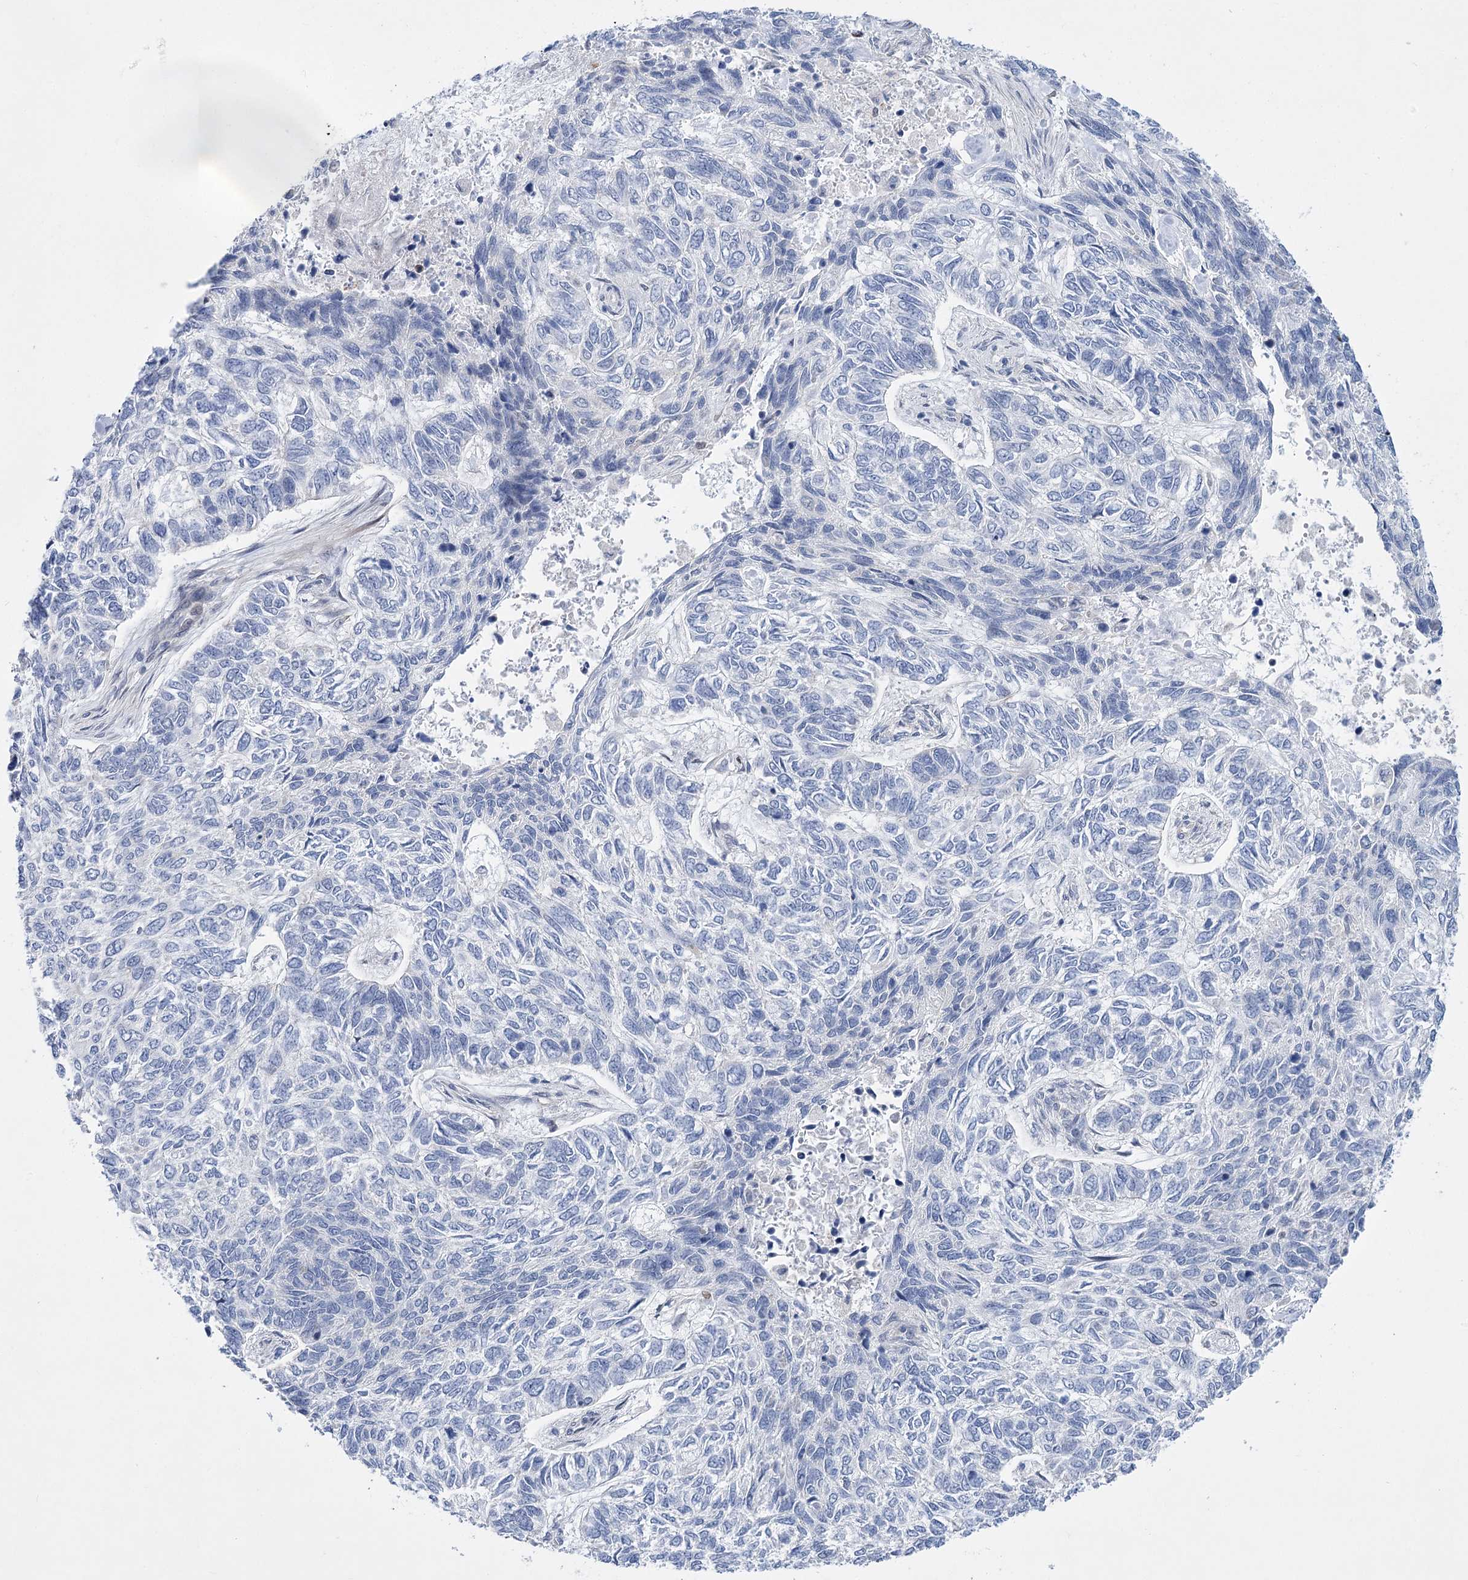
{"staining": {"intensity": "negative", "quantity": "none", "location": "none"}, "tissue": "skin cancer", "cell_type": "Tumor cells", "image_type": "cancer", "snomed": [{"axis": "morphology", "description": "Basal cell carcinoma"}, {"axis": "topography", "description": "Skin"}], "caption": "This is an immunohistochemistry (IHC) photomicrograph of basal cell carcinoma (skin). There is no positivity in tumor cells.", "gene": "THAP6", "patient": {"sex": "female", "age": 65}}